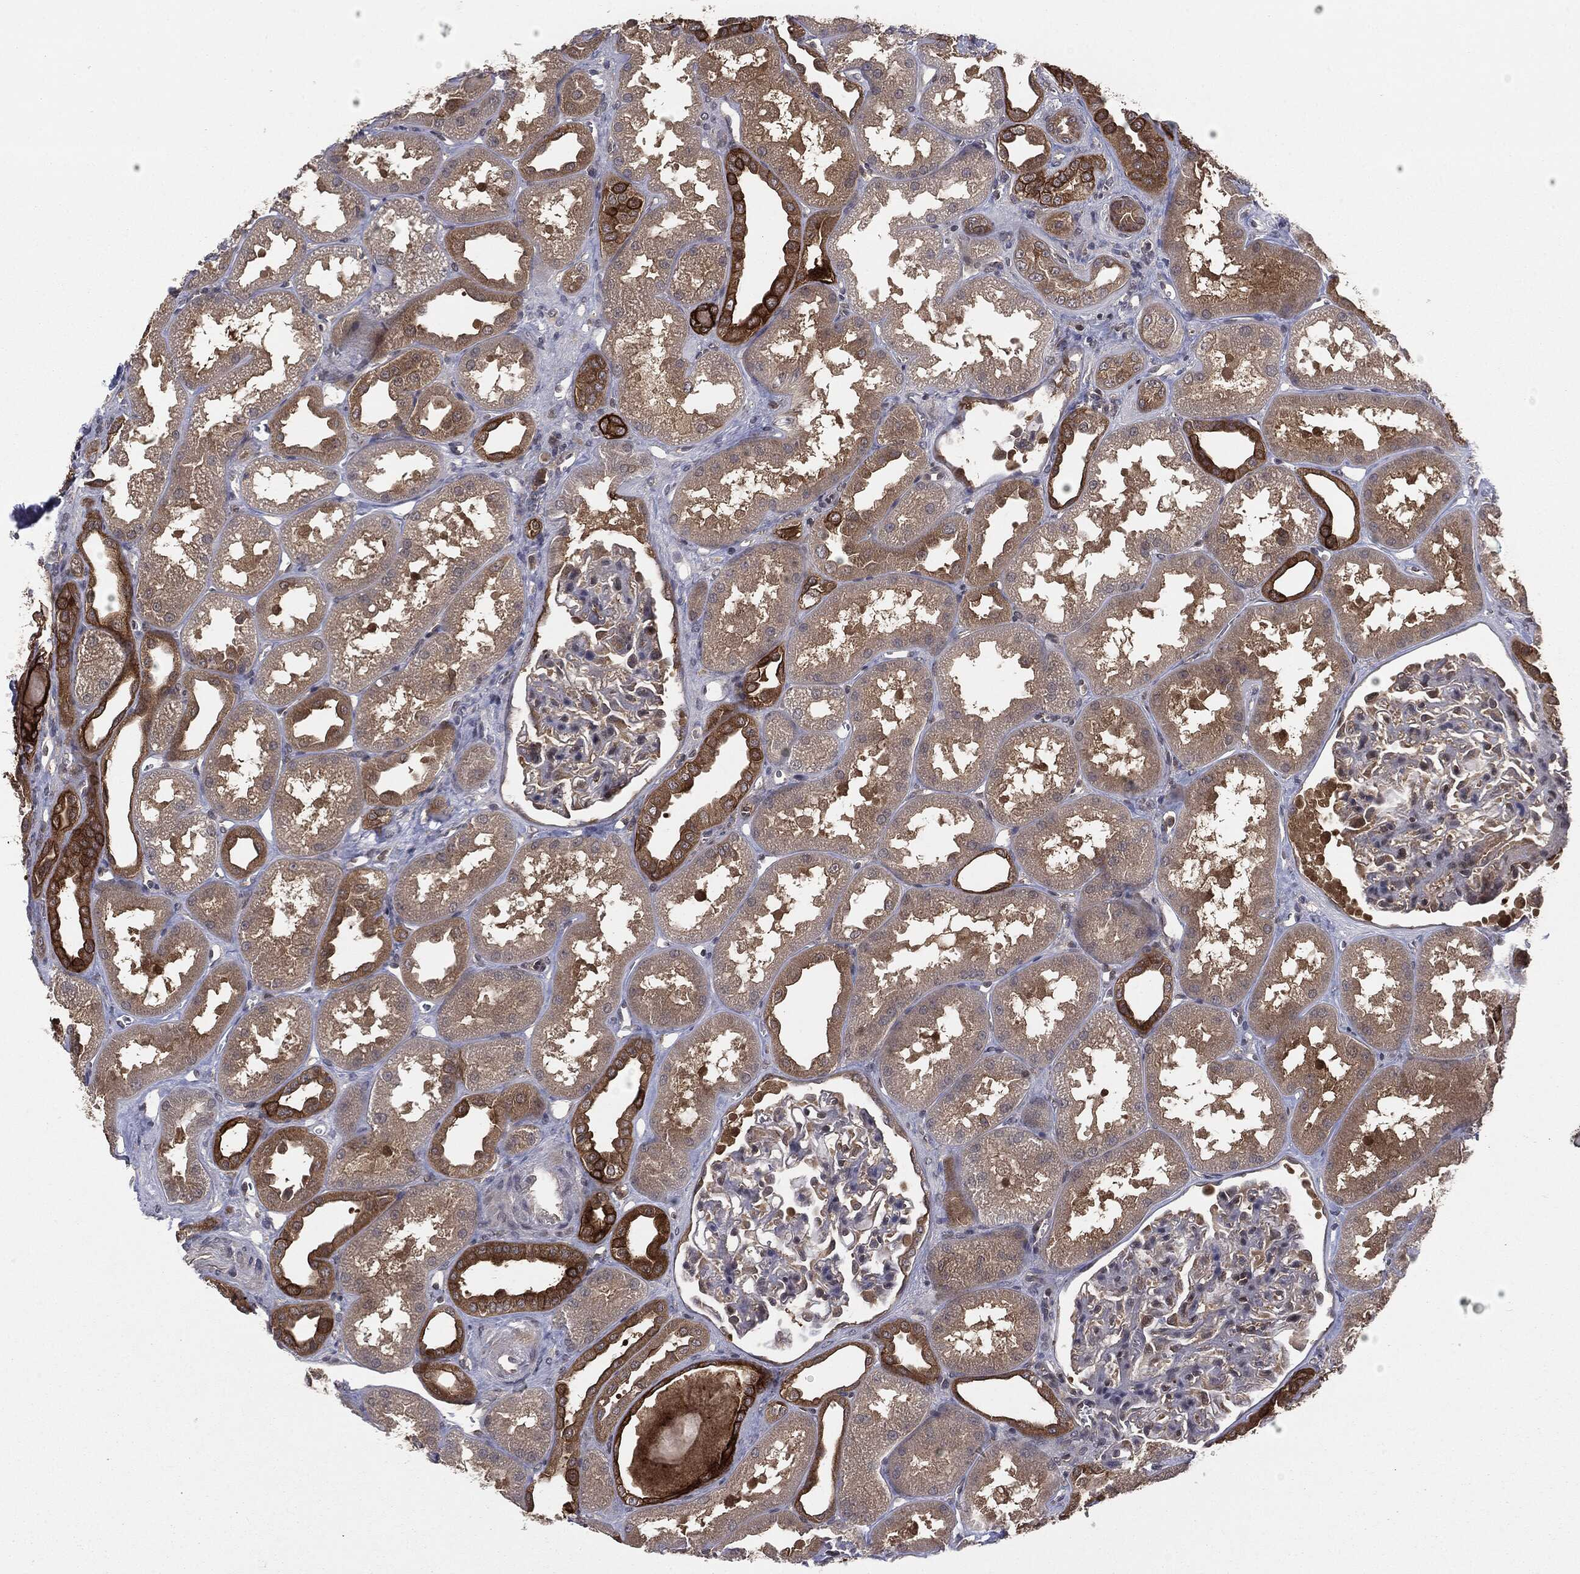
{"staining": {"intensity": "negative", "quantity": "none", "location": "none"}, "tissue": "kidney", "cell_type": "Cells in glomeruli", "image_type": "normal", "snomed": [{"axis": "morphology", "description": "Normal tissue, NOS"}, {"axis": "topography", "description": "Kidney"}], "caption": "This is an immunohistochemistry (IHC) image of unremarkable human kidney. There is no staining in cells in glomeruli.", "gene": "KRT7", "patient": {"sex": "male", "age": 61}}